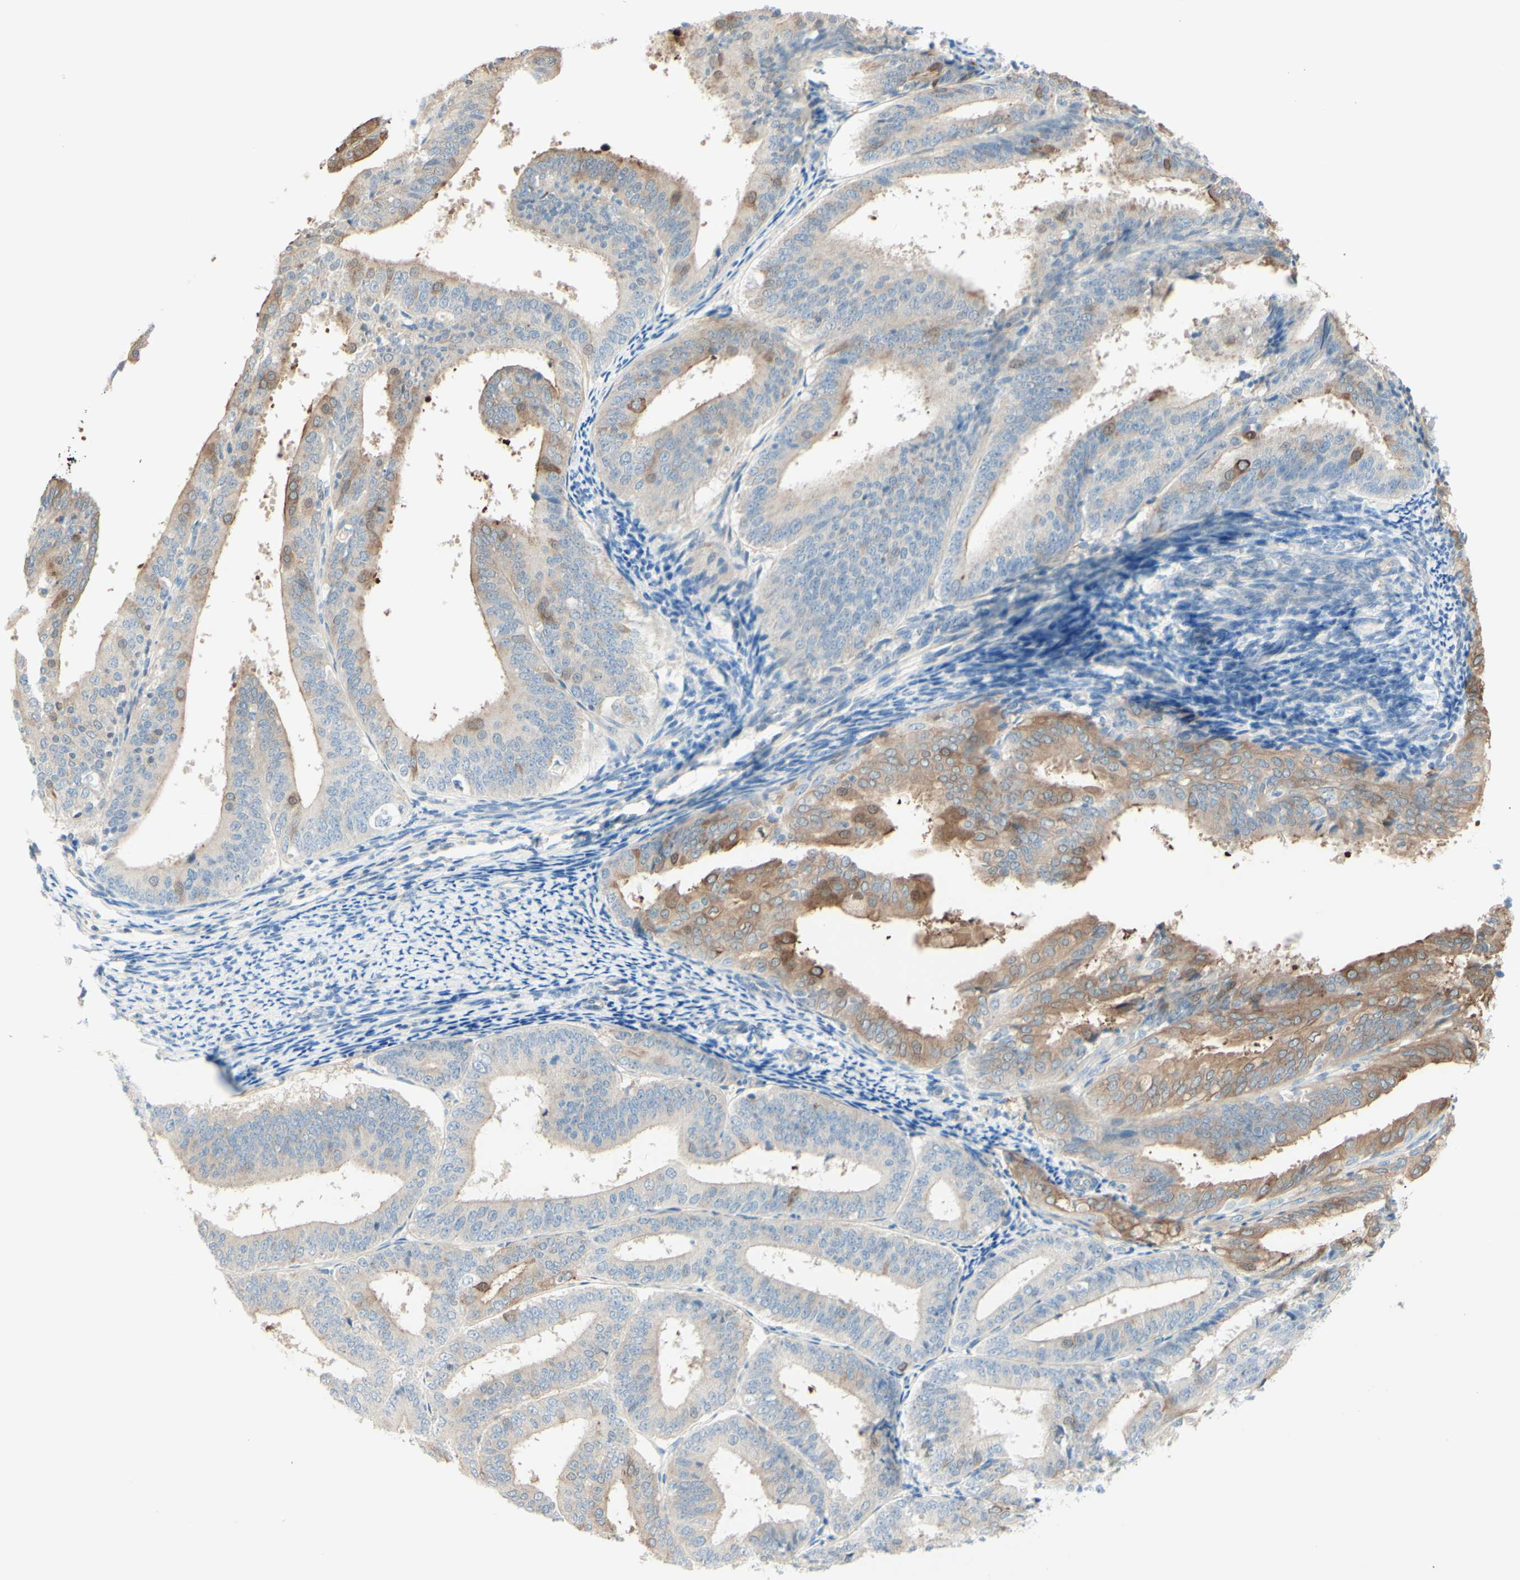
{"staining": {"intensity": "moderate", "quantity": "25%-75%", "location": "cytoplasmic/membranous"}, "tissue": "endometrial cancer", "cell_type": "Tumor cells", "image_type": "cancer", "snomed": [{"axis": "morphology", "description": "Adenocarcinoma, NOS"}, {"axis": "topography", "description": "Endometrium"}], "caption": "Tumor cells demonstrate moderate cytoplasmic/membranous positivity in about 25%-75% of cells in endometrial cancer (adenocarcinoma).", "gene": "MTM1", "patient": {"sex": "female", "age": 63}}